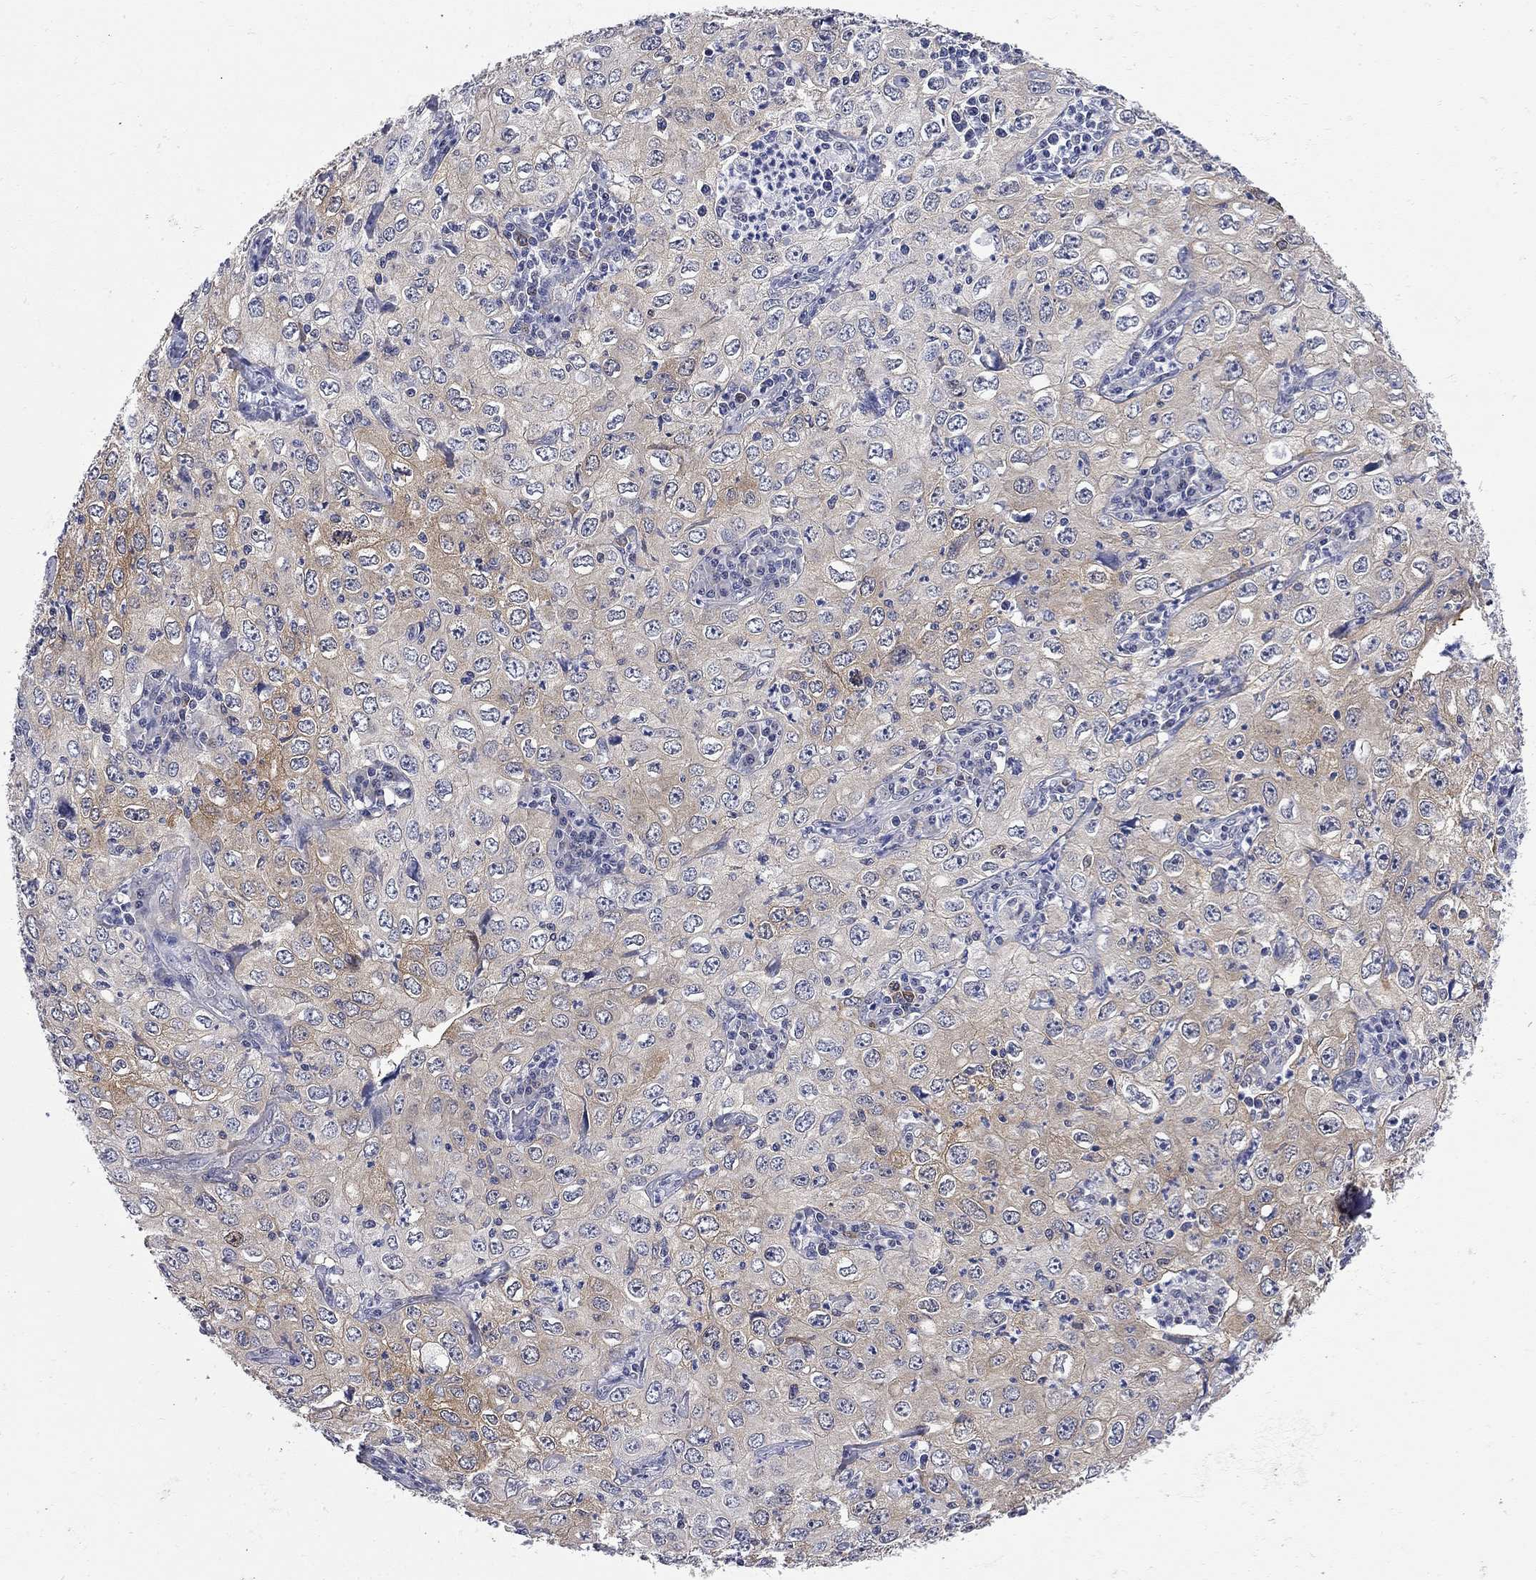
{"staining": {"intensity": "moderate", "quantity": "<25%", "location": "cytoplasmic/membranous"}, "tissue": "cervical cancer", "cell_type": "Tumor cells", "image_type": "cancer", "snomed": [{"axis": "morphology", "description": "Squamous cell carcinoma, NOS"}, {"axis": "topography", "description": "Cervix"}], "caption": "Squamous cell carcinoma (cervical) stained for a protein (brown) shows moderate cytoplasmic/membranous positive positivity in about <25% of tumor cells.", "gene": "GALNT8", "patient": {"sex": "female", "age": 24}}